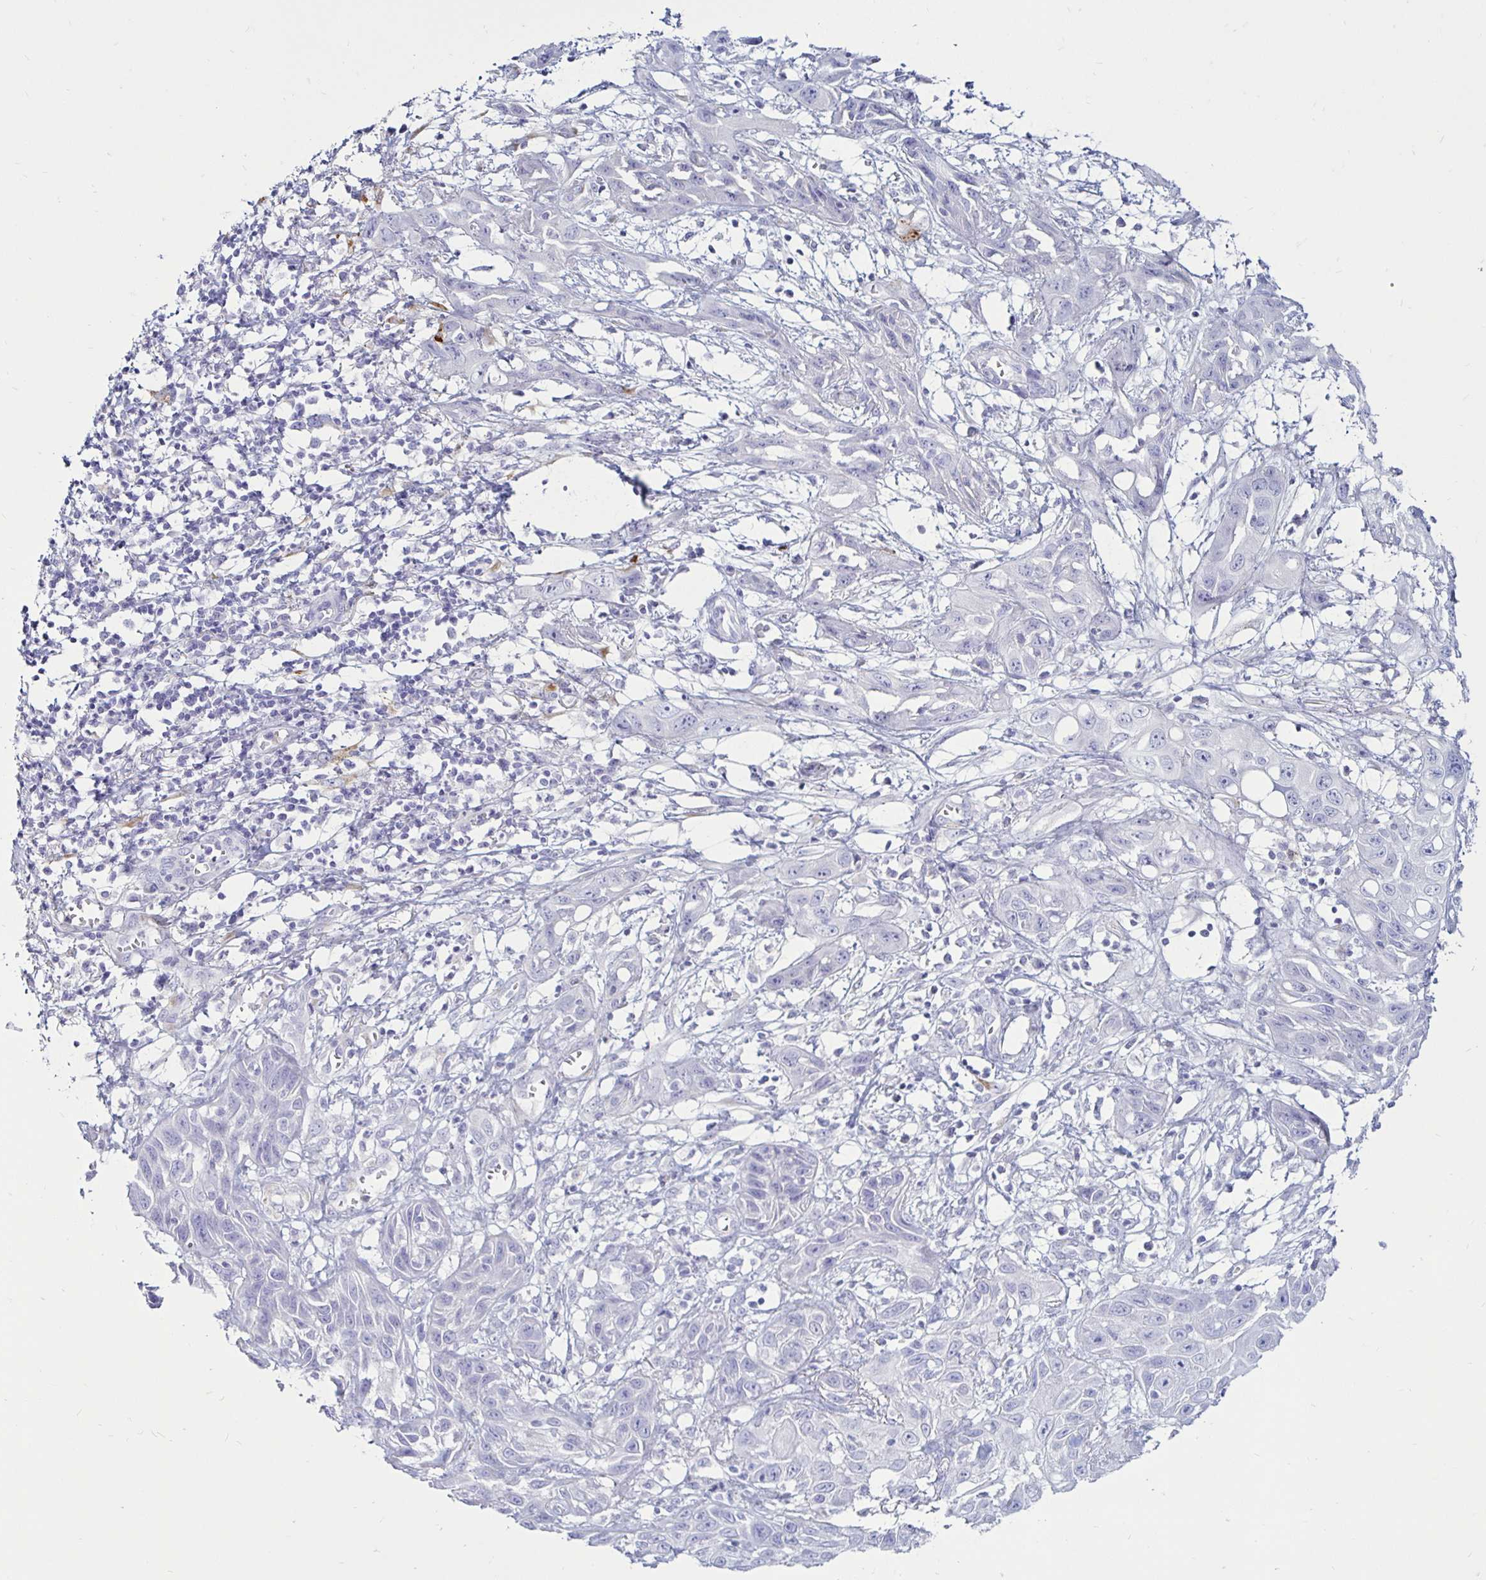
{"staining": {"intensity": "negative", "quantity": "none", "location": "none"}, "tissue": "skin cancer", "cell_type": "Tumor cells", "image_type": "cancer", "snomed": [{"axis": "morphology", "description": "Squamous cell carcinoma, NOS"}, {"axis": "topography", "description": "Skin"}, {"axis": "topography", "description": "Vulva"}], "caption": "High magnification brightfield microscopy of squamous cell carcinoma (skin) stained with DAB (3,3'-diaminobenzidine) (brown) and counterstained with hematoxylin (blue): tumor cells show no significant expression.", "gene": "TIMP1", "patient": {"sex": "female", "age": 71}}